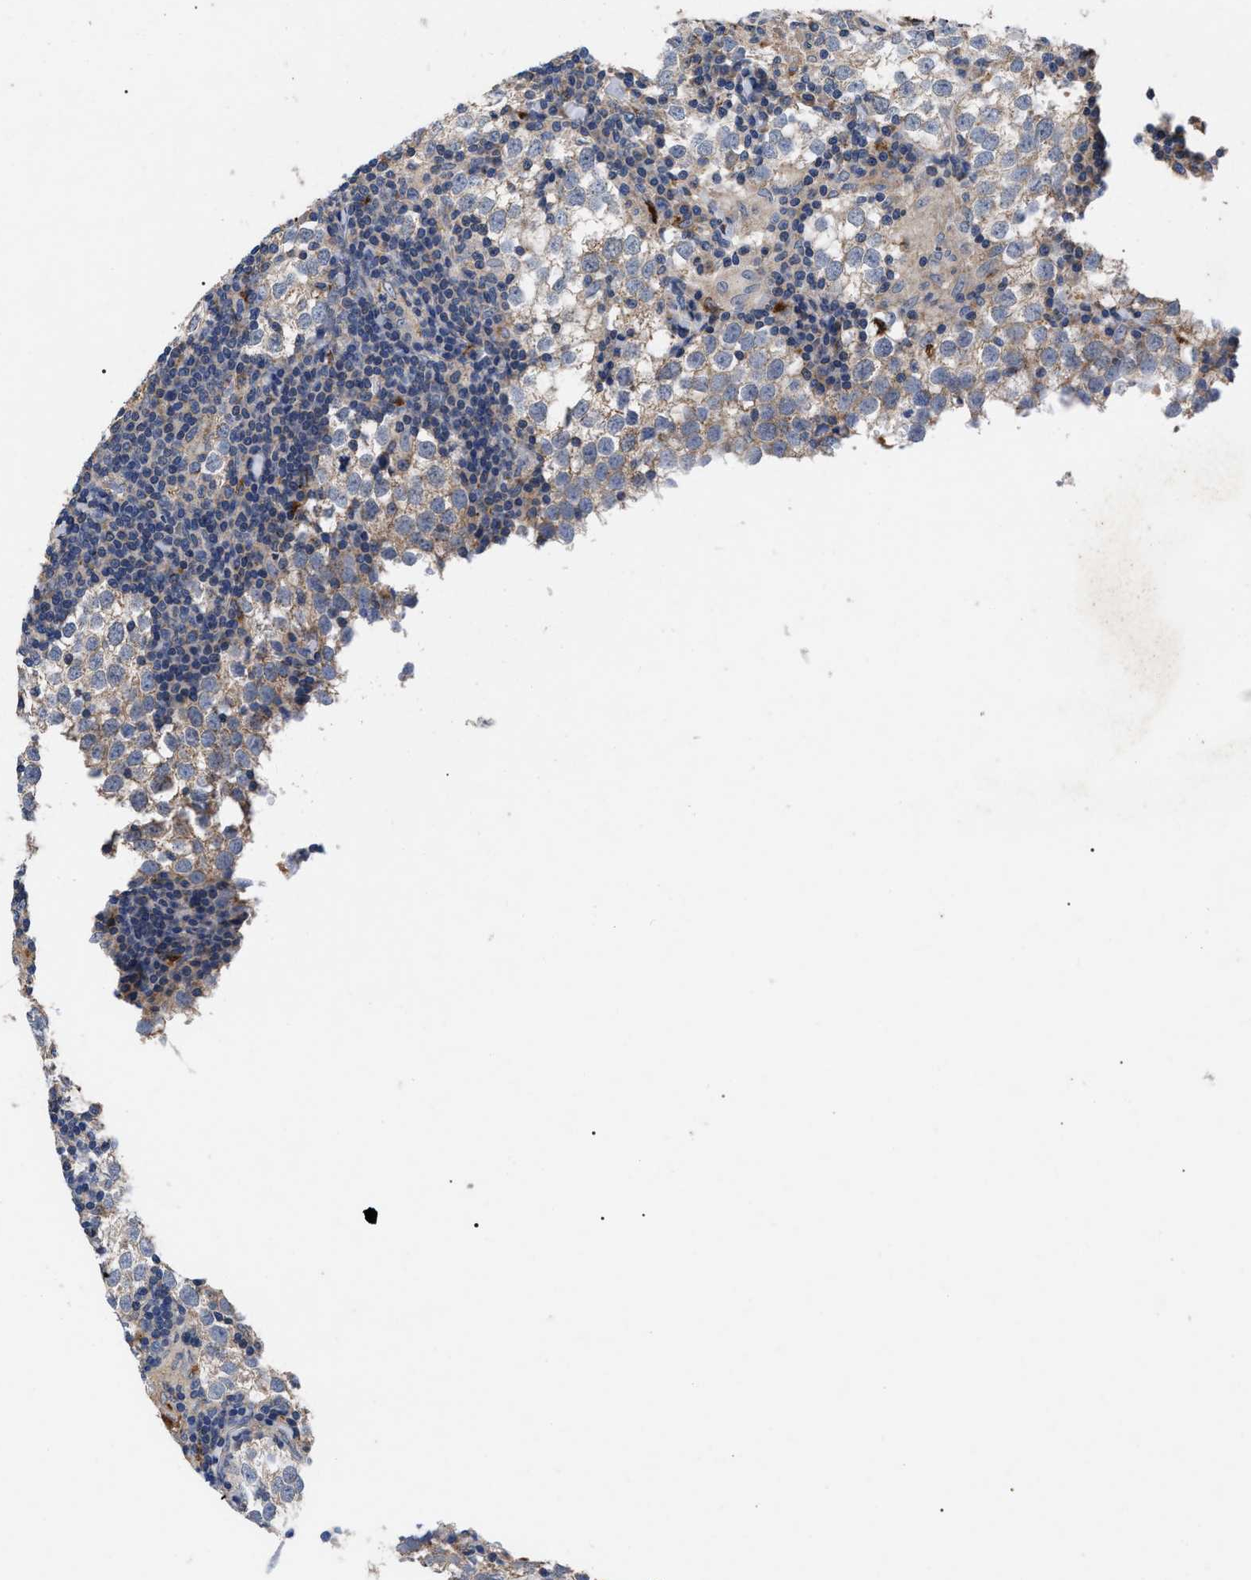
{"staining": {"intensity": "negative", "quantity": "none", "location": "none"}, "tissue": "testis cancer", "cell_type": "Tumor cells", "image_type": "cancer", "snomed": [{"axis": "morphology", "description": "Seminoma, NOS"}, {"axis": "morphology", "description": "Carcinoma, Embryonal, NOS"}, {"axis": "topography", "description": "Testis"}], "caption": "A micrograph of seminoma (testis) stained for a protein exhibits no brown staining in tumor cells. Brightfield microscopy of immunohistochemistry stained with DAB (brown) and hematoxylin (blue), captured at high magnification.", "gene": "FAM171A2", "patient": {"sex": "male", "age": 36}}